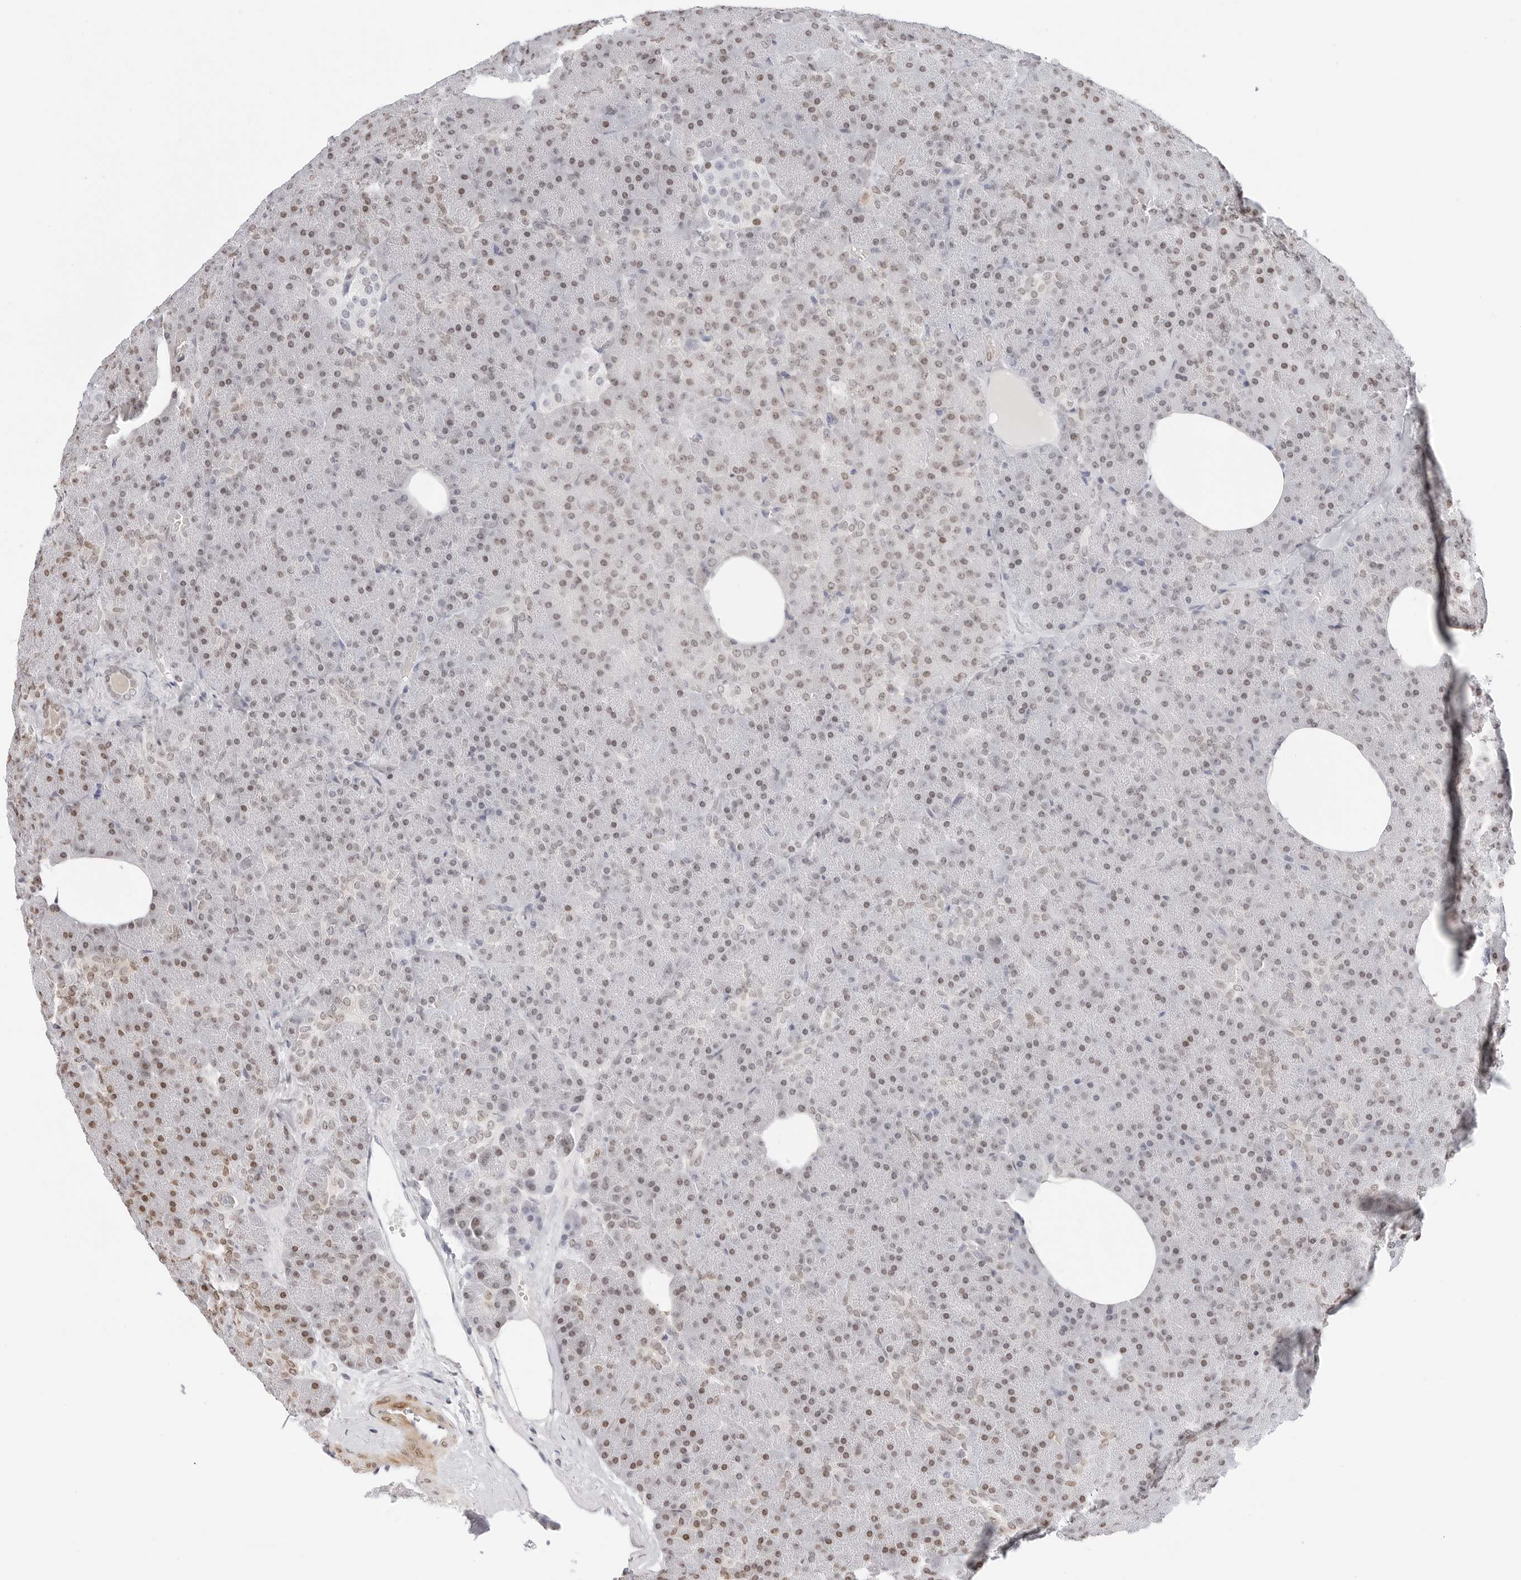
{"staining": {"intensity": "moderate", "quantity": "25%-75%", "location": "nuclear"}, "tissue": "pancreas", "cell_type": "Exocrine glandular cells", "image_type": "normal", "snomed": [{"axis": "morphology", "description": "Normal tissue, NOS"}, {"axis": "morphology", "description": "Carcinoid, malignant, NOS"}, {"axis": "topography", "description": "Pancreas"}], "caption": "Protein staining by immunohistochemistry (IHC) reveals moderate nuclear positivity in about 25%-75% of exocrine glandular cells in unremarkable pancreas. The staining is performed using DAB brown chromogen to label protein expression. The nuclei are counter-stained blue using hematoxylin.", "gene": "SPIDR", "patient": {"sex": "female", "age": 35}}